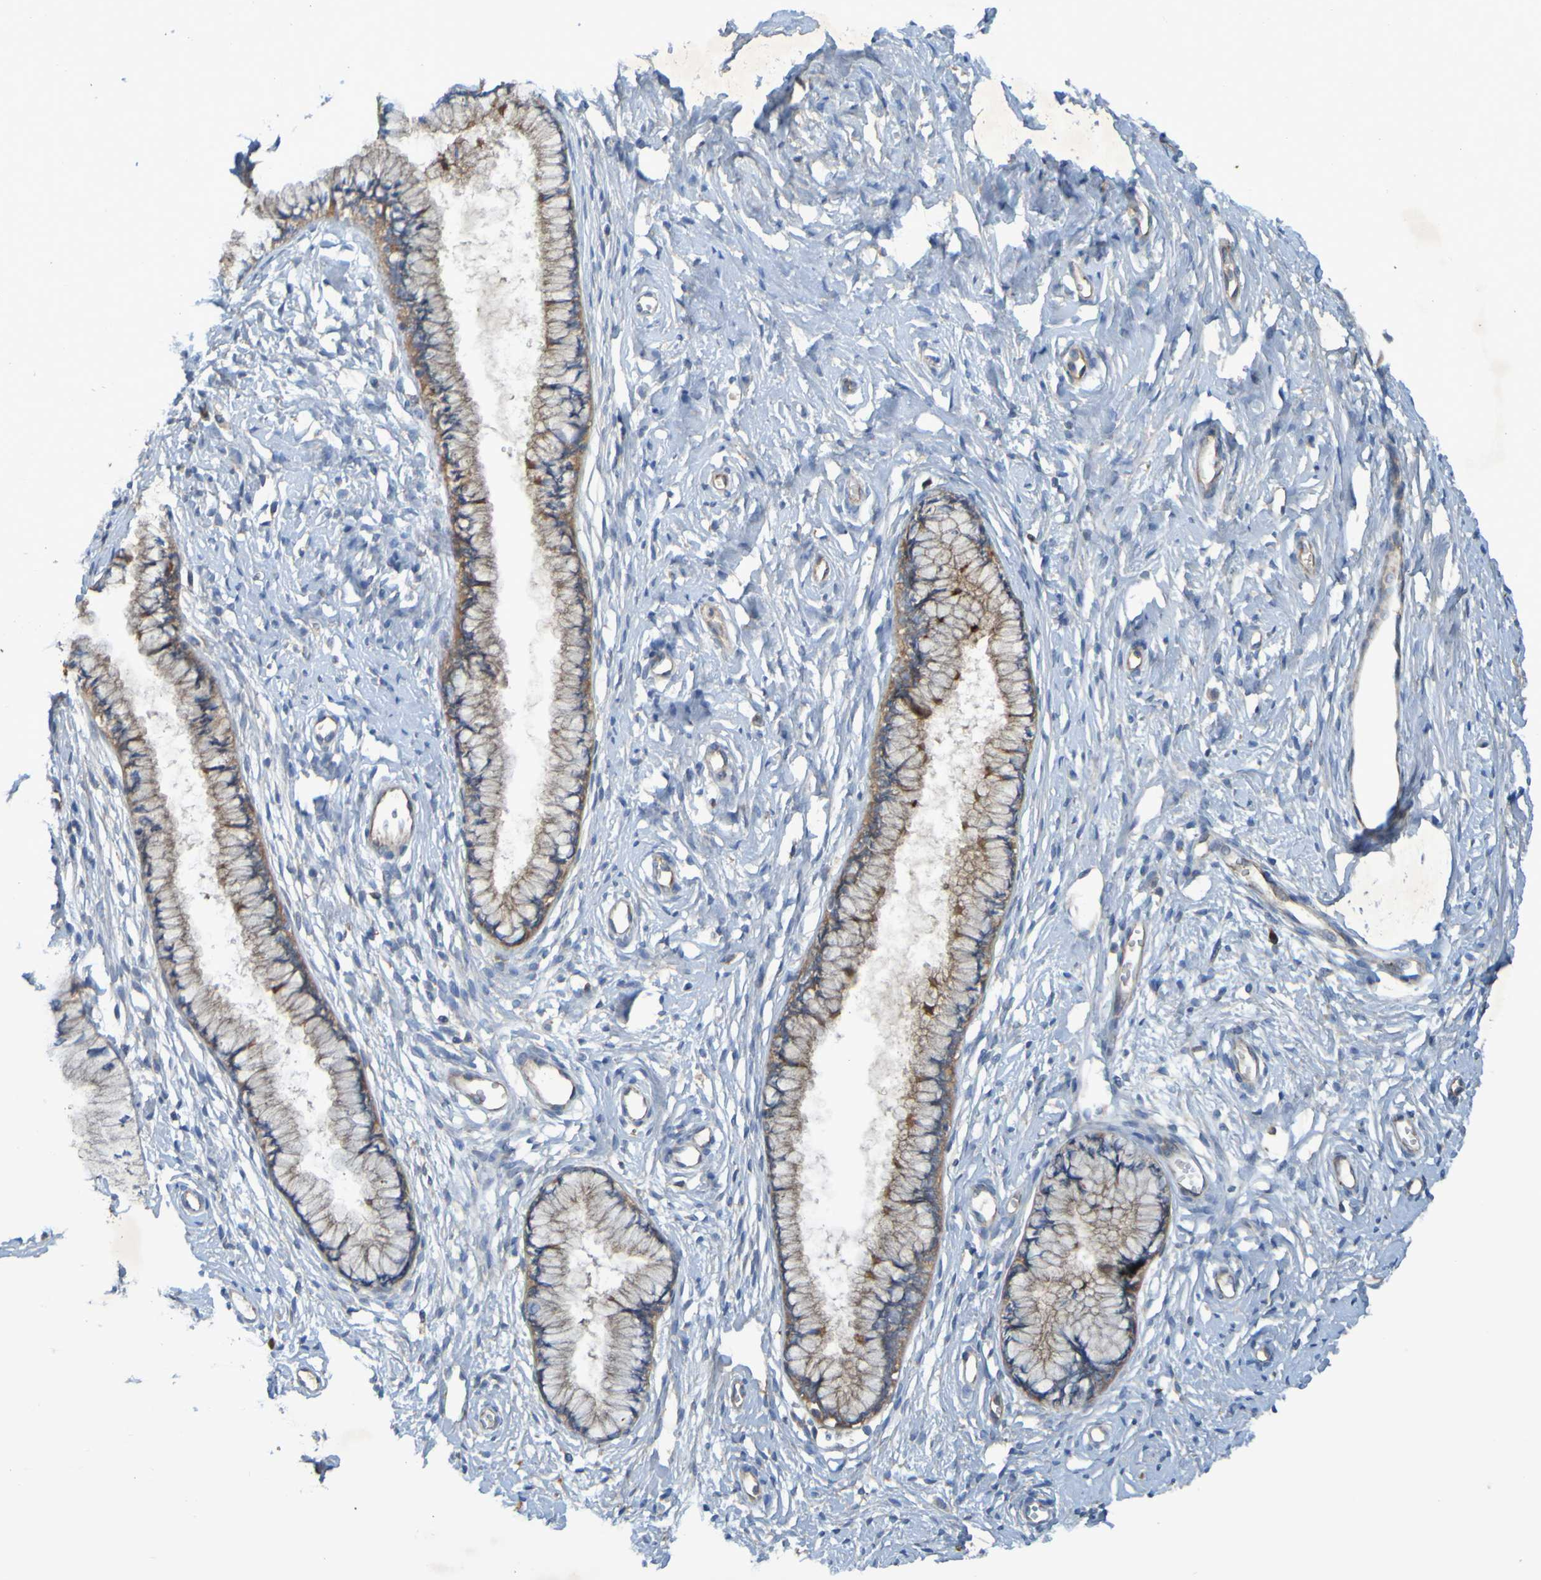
{"staining": {"intensity": "moderate", "quantity": ">75%", "location": "cytoplasmic/membranous"}, "tissue": "cervix", "cell_type": "Glandular cells", "image_type": "normal", "snomed": [{"axis": "morphology", "description": "Normal tissue, NOS"}, {"axis": "topography", "description": "Cervix"}], "caption": "Glandular cells display moderate cytoplasmic/membranous expression in approximately >75% of cells in benign cervix.", "gene": "DNAJC4", "patient": {"sex": "female", "age": 65}}